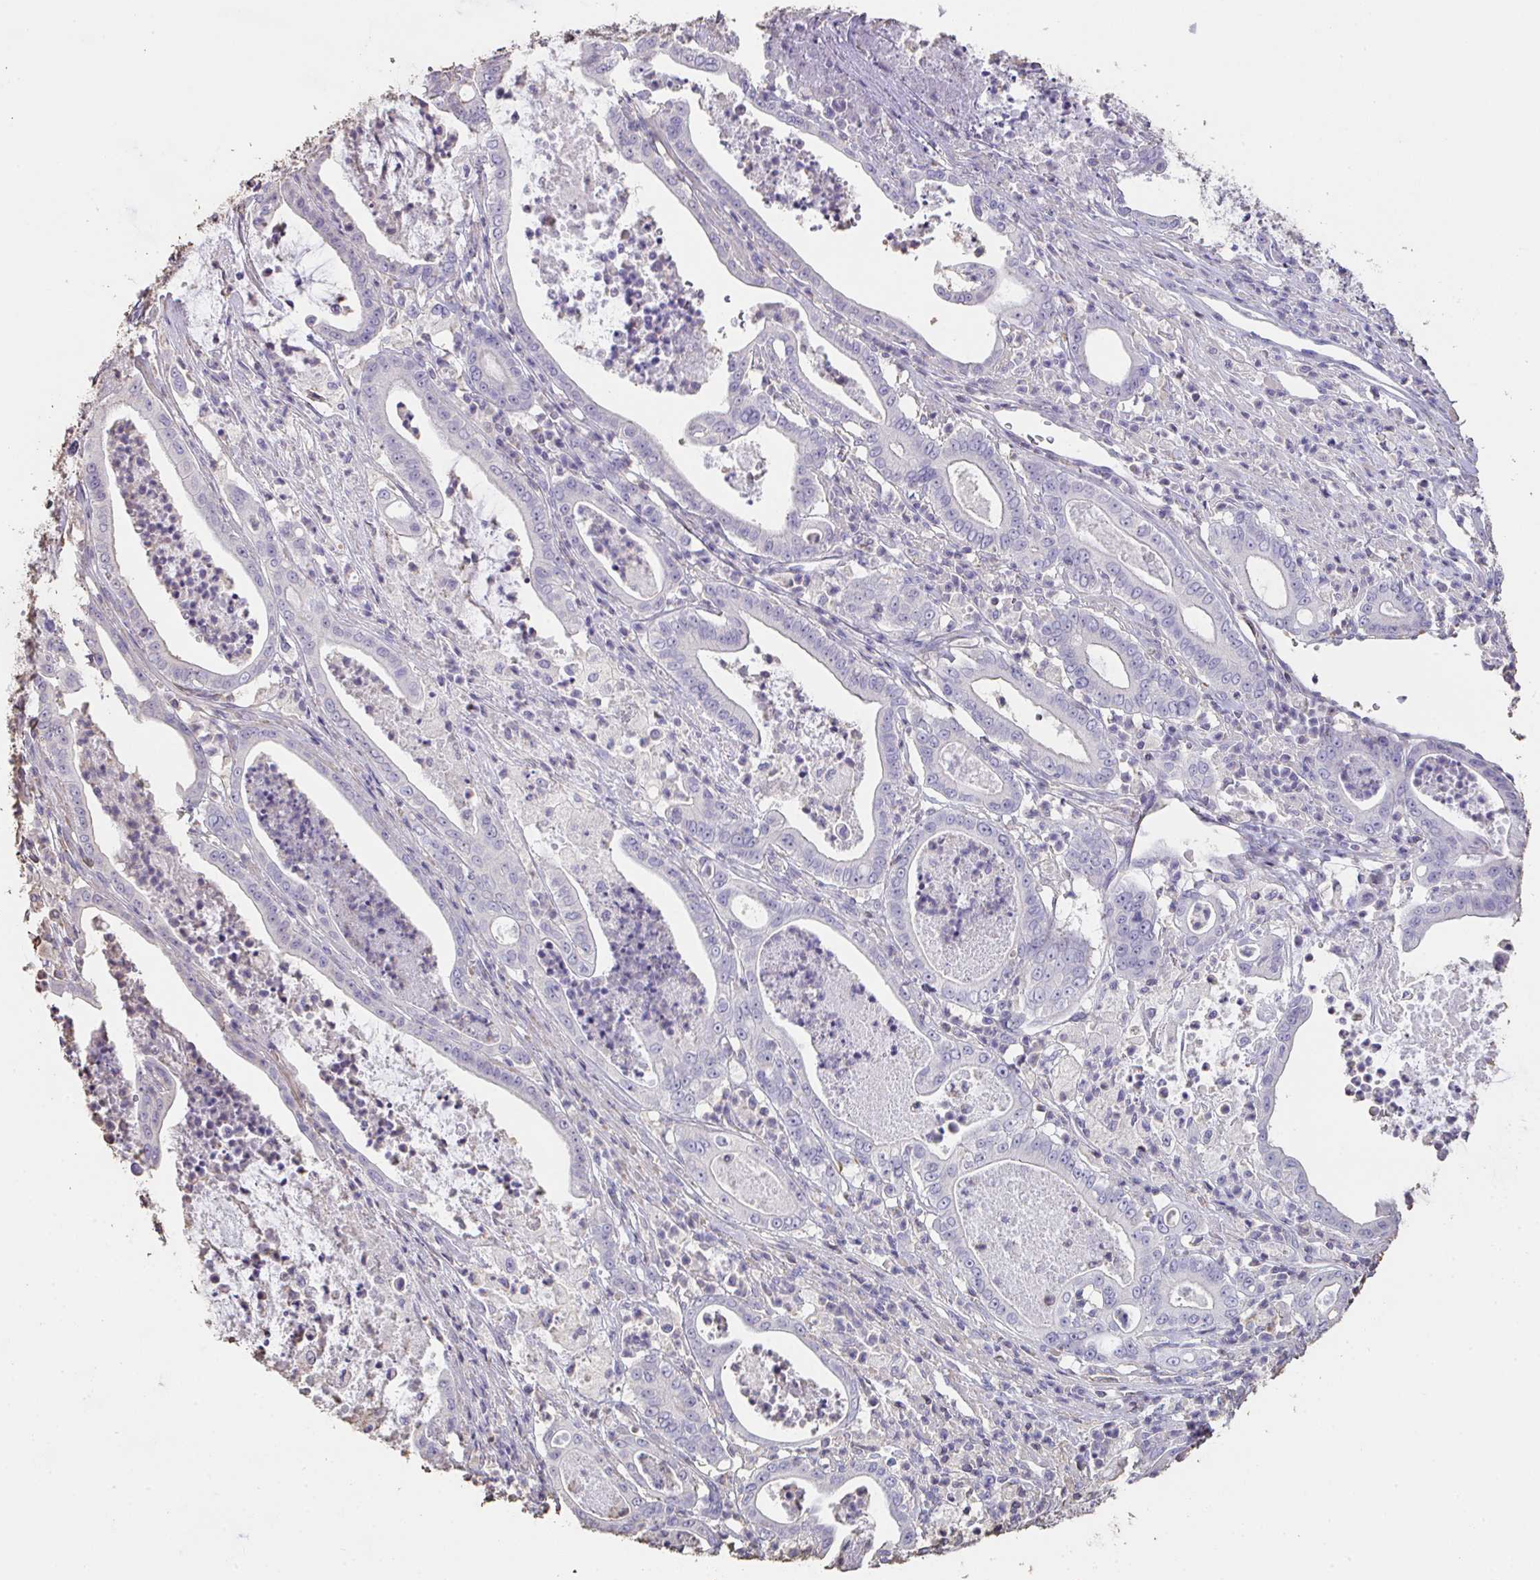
{"staining": {"intensity": "negative", "quantity": "none", "location": "none"}, "tissue": "pancreatic cancer", "cell_type": "Tumor cells", "image_type": "cancer", "snomed": [{"axis": "morphology", "description": "Adenocarcinoma, NOS"}, {"axis": "topography", "description": "Pancreas"}], "caption": "This is an immunohistochemistry (IHC) image of human pancreatic adenocarcinoma. There is no positivity in tumor cells.", "gene": "IL23R", "patient": {"sex": "male", "age": 71}}